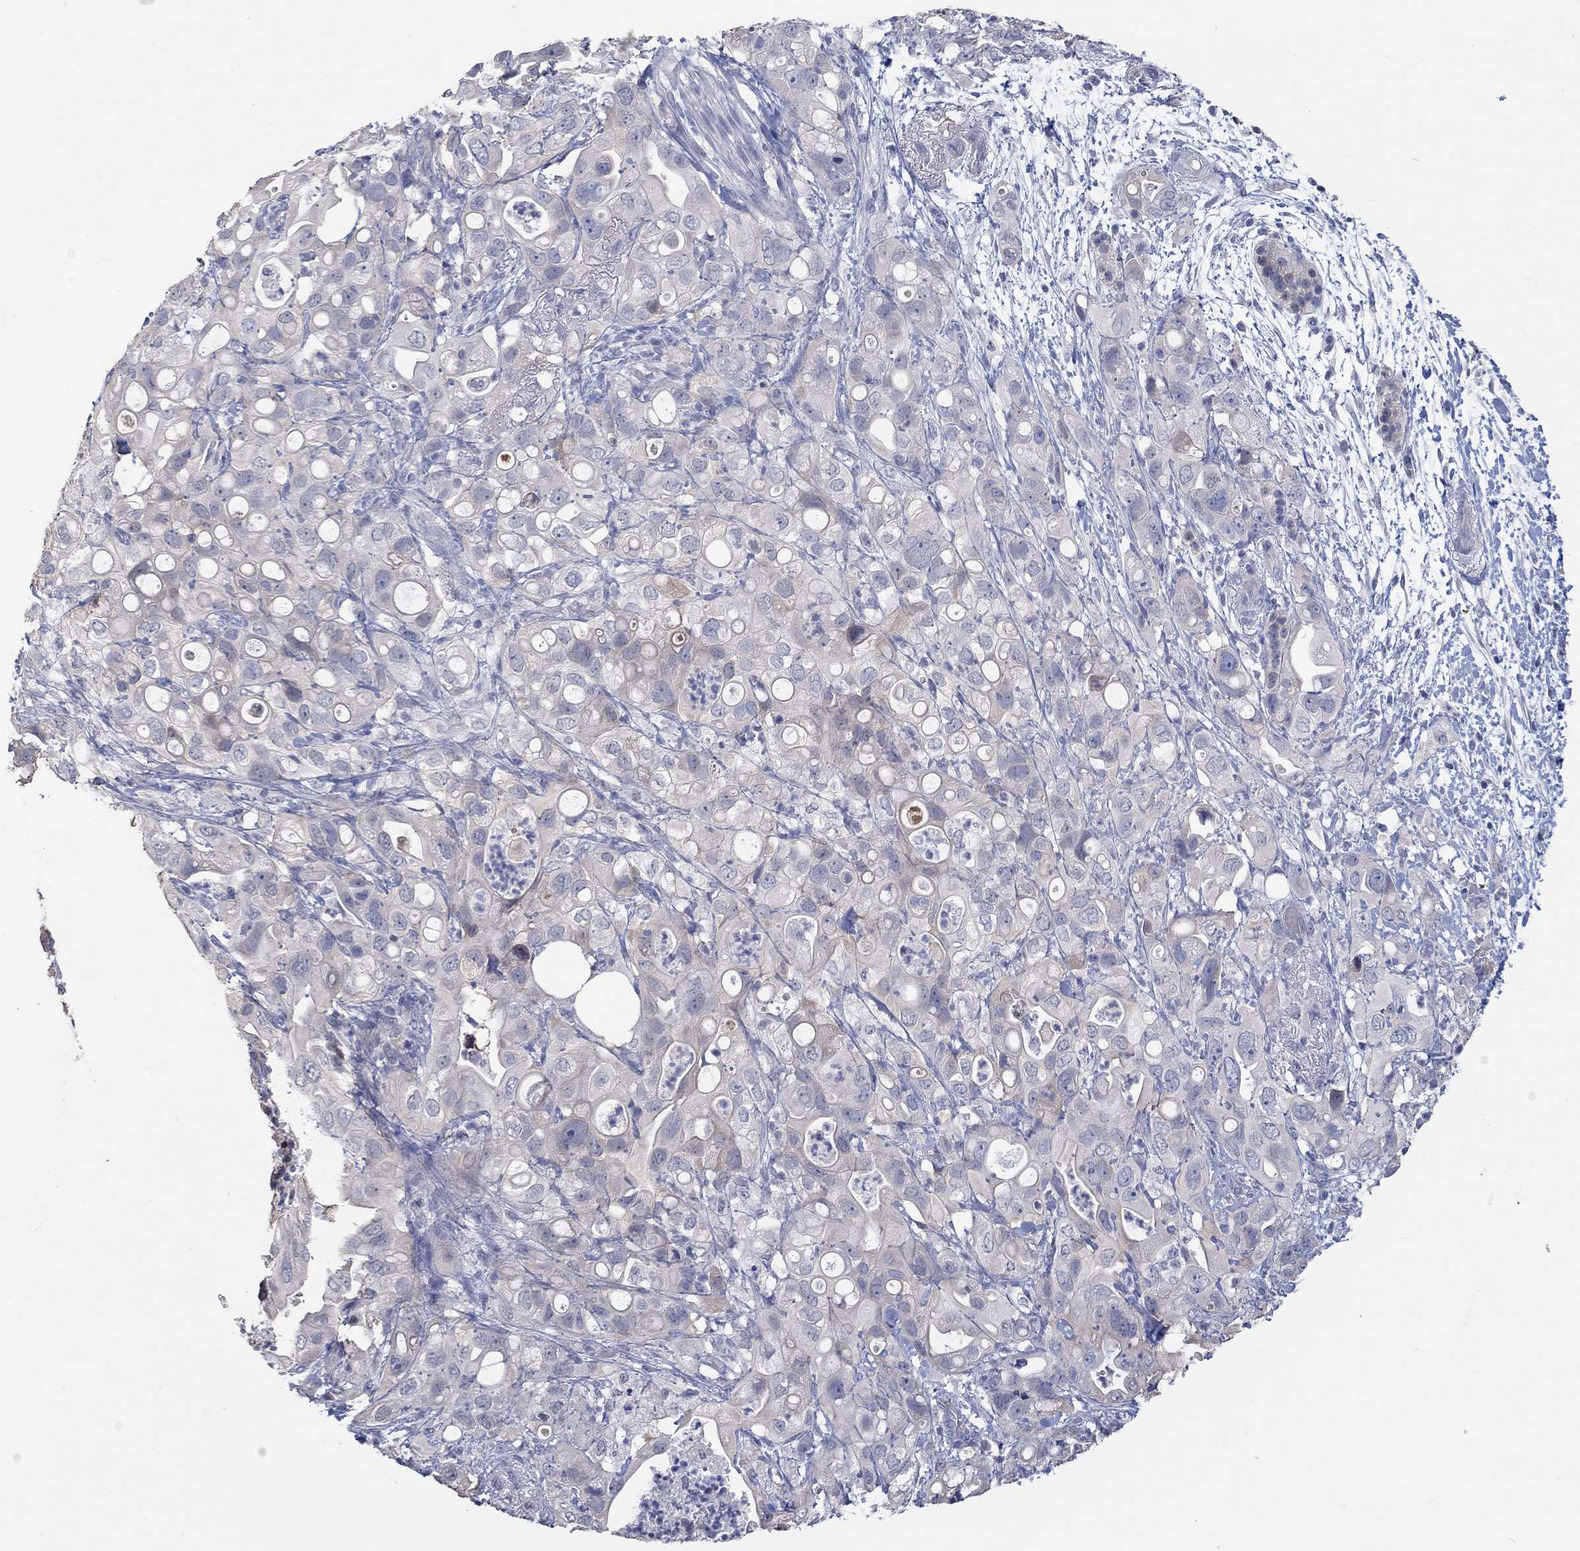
{"staining": {"intensity": "weak", "quantity": "<25%", "location": "cytoplasmic/membranous"}, "tissue": "pancreatic cancer", "cell_type": "Tumor cells", "image_type": "cancer", "snomed": [{"axis": "morphology", "description": "Adenocarcinoma, NOS"}, {"axis": "topography", "description": "Pancreas"}], "caption": "Pancreatic adenocarcinoma was stained to show a protein in brown. There is no significant expression in tumor cells. (Immunohistochemistry, brightfield microscopy, high magnification).", "gene": "PNMA5", "patient": {"sex": "female", "age": 72}}